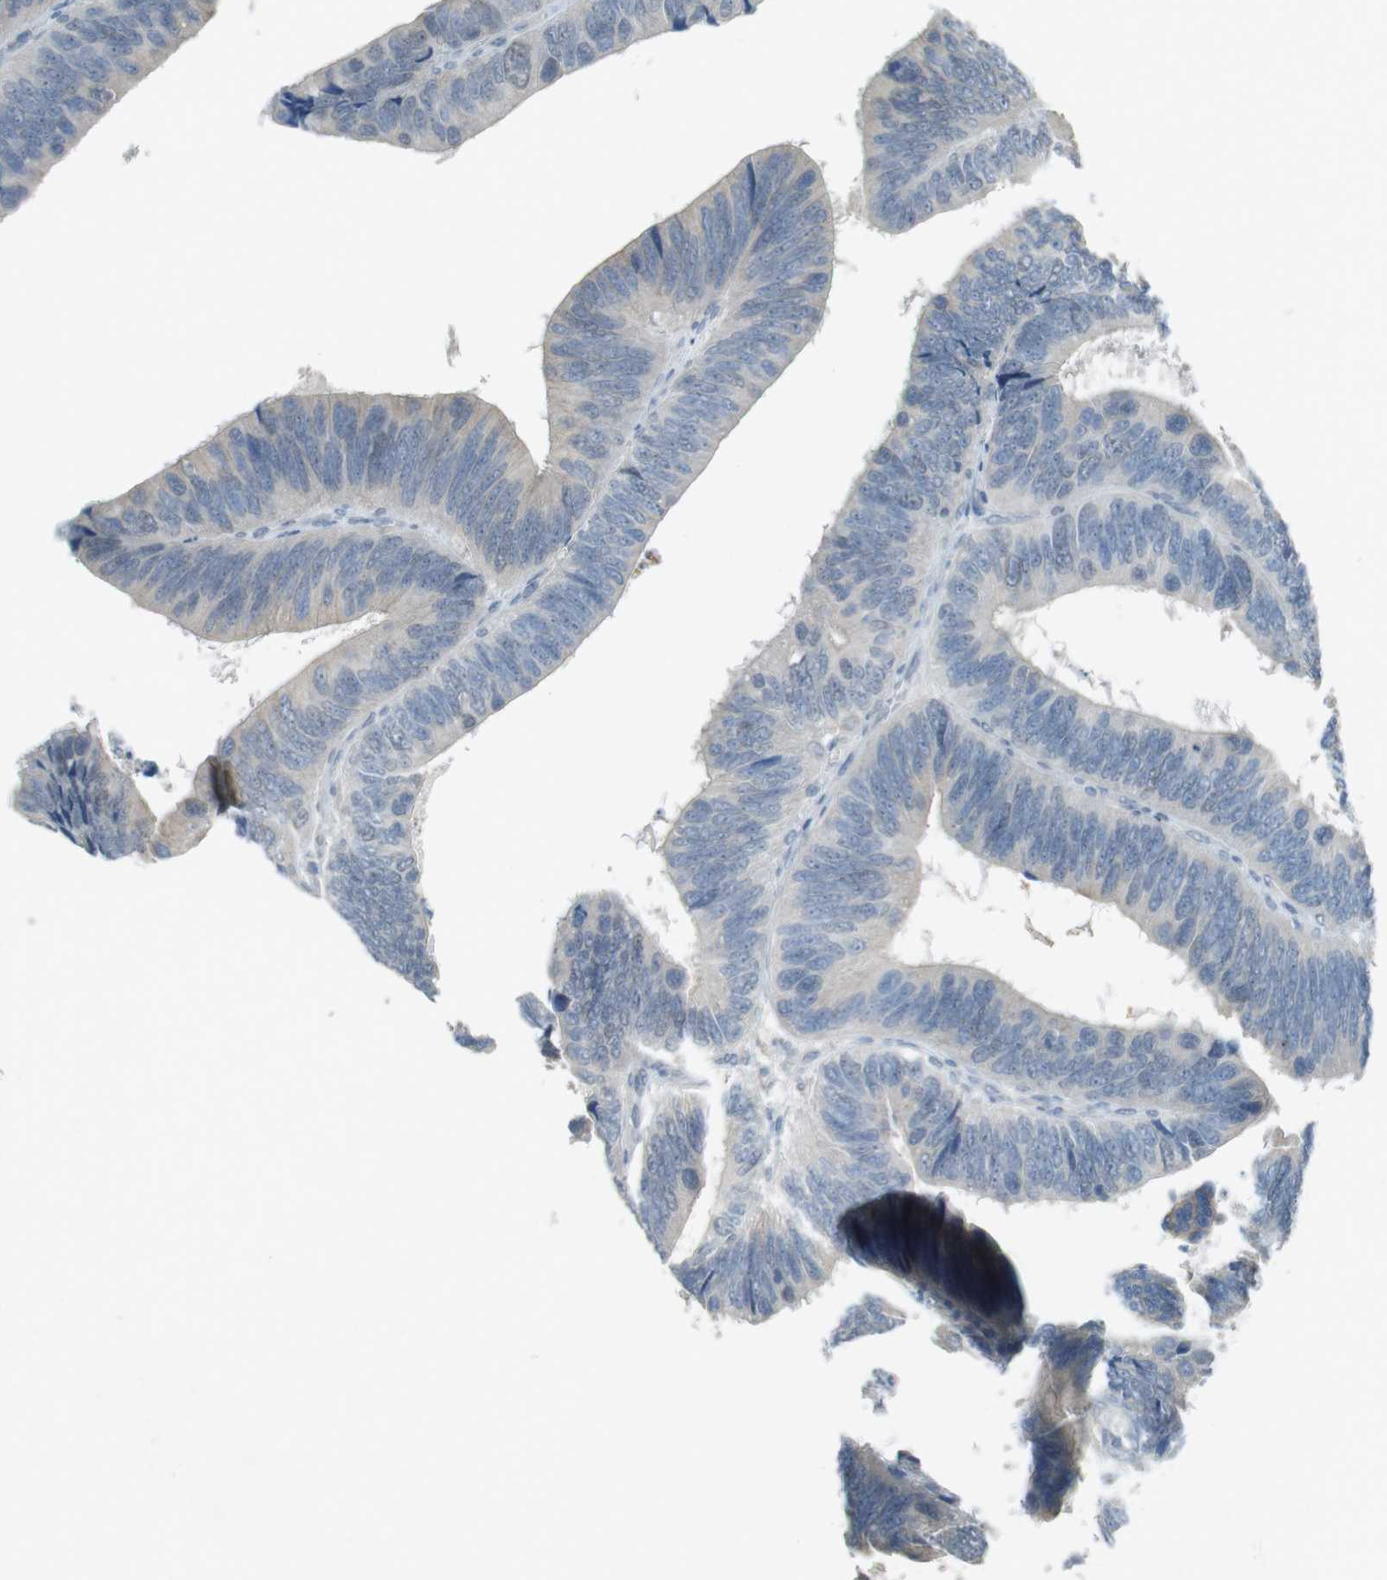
{"staining": {"intensity": "negative", "quantity": "none", "location": "none"}, "tissue": "colorectal cancer", "cell_type": "Tumor cells", "image_type": "cancer", "snomed": [{"axis": "morphology", "description": "Adenocarcinoma, NOS"}, {"axis": "topography", "description": "Colon"}], "caption": "Tumor cells are negative for protein expression in human colorectal cancer (adenocarcinoma).", "gene": "ENTPD7", "patient": {"sex": "male", "age": 72}}